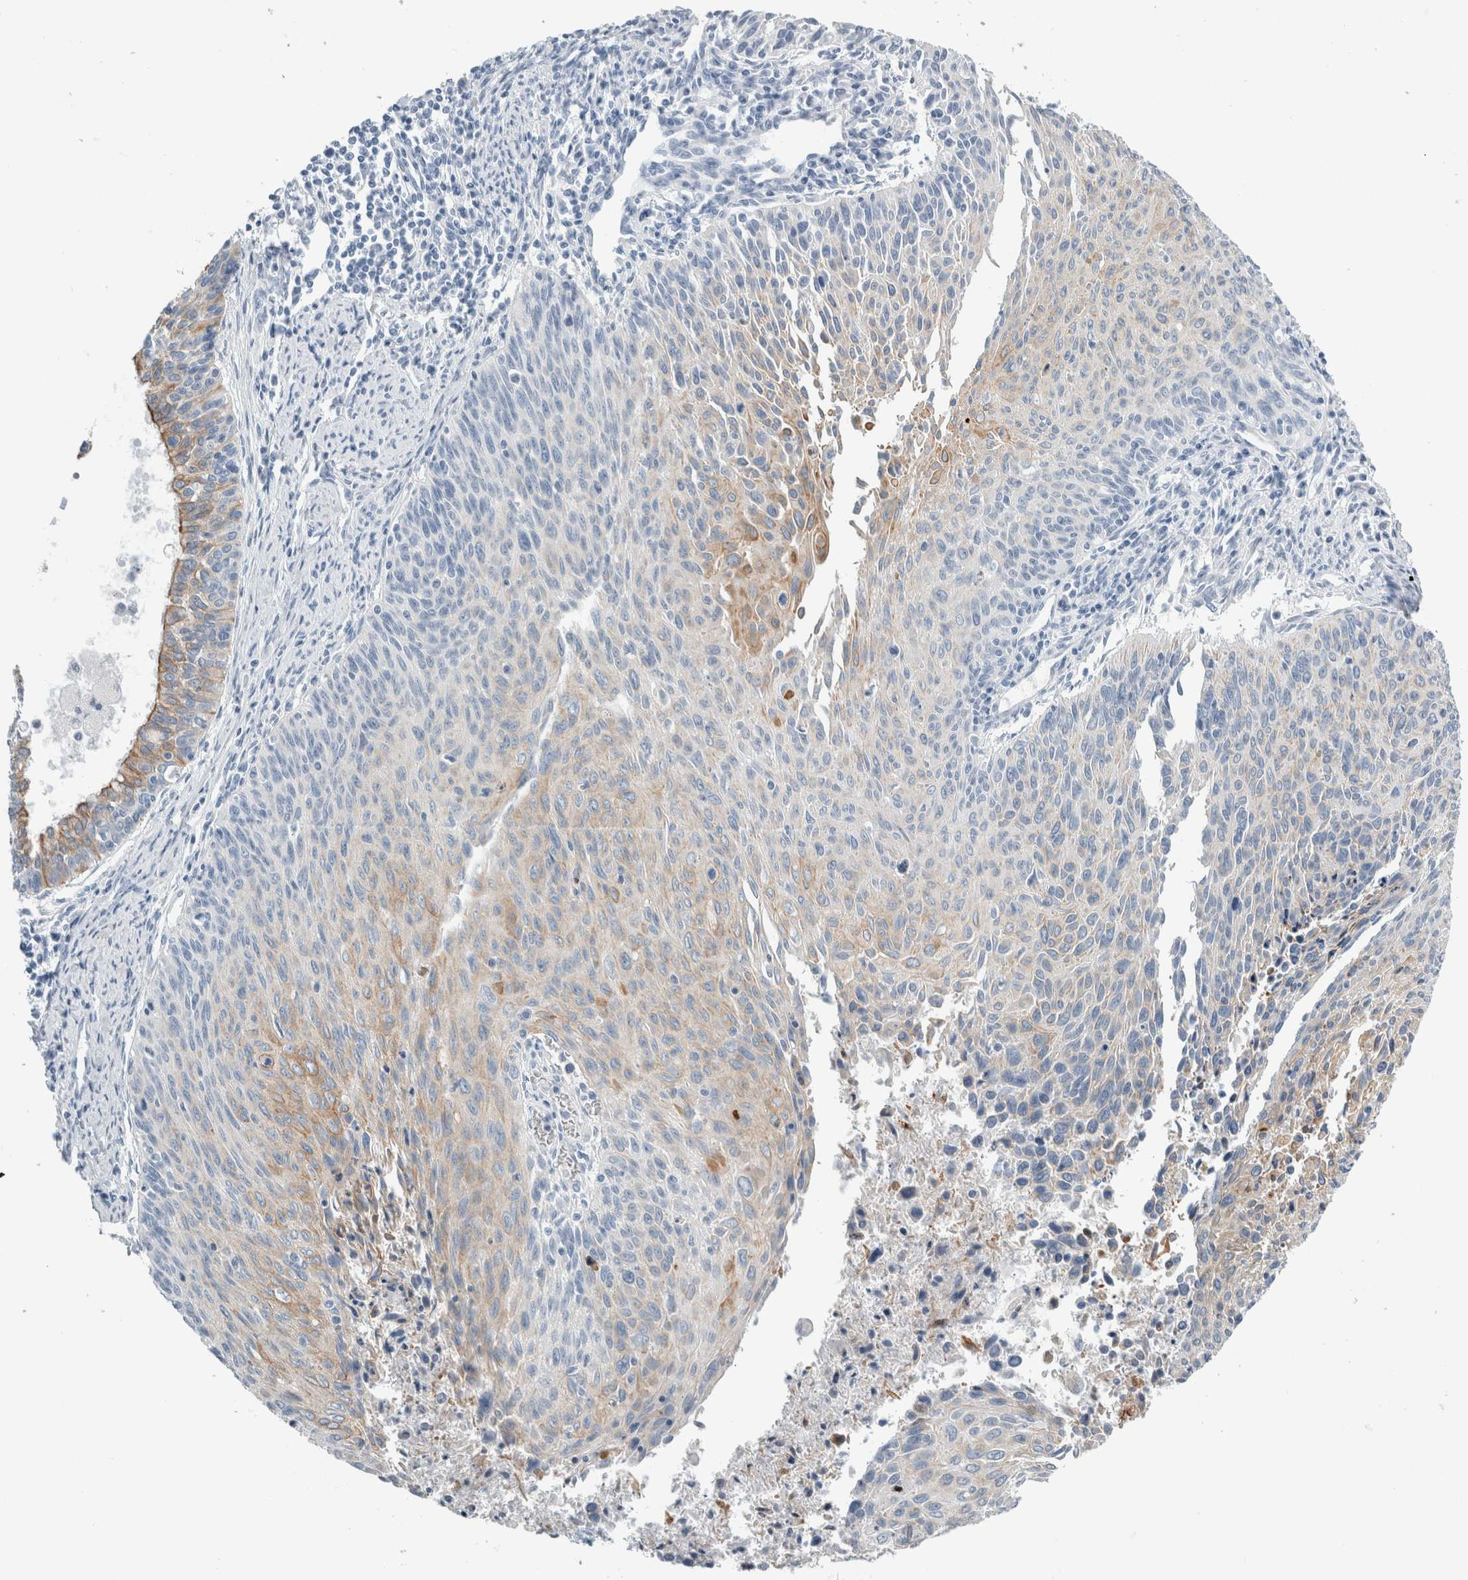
{"staining": {"intensity": "weak", "quantity": "<25%", "location": "cytoplasmic/membranous"}, "tissue": "cervical cancer", "cell_type": "Tumor cells", "image_type": "cancer", "snomed": [{"axis": "morphology", "description": "Squamous cell carcinoma, NOS"}, {"axis": "topography", "description": "Cervix"}], "caption": "Tumor cells are negative for brown protein staining in cervical cancer (squamous cell carcinoma). Nuclei are stained in blue.", "gene": "RPH3AL", "patient": {"sex": "female", "age": 55}}